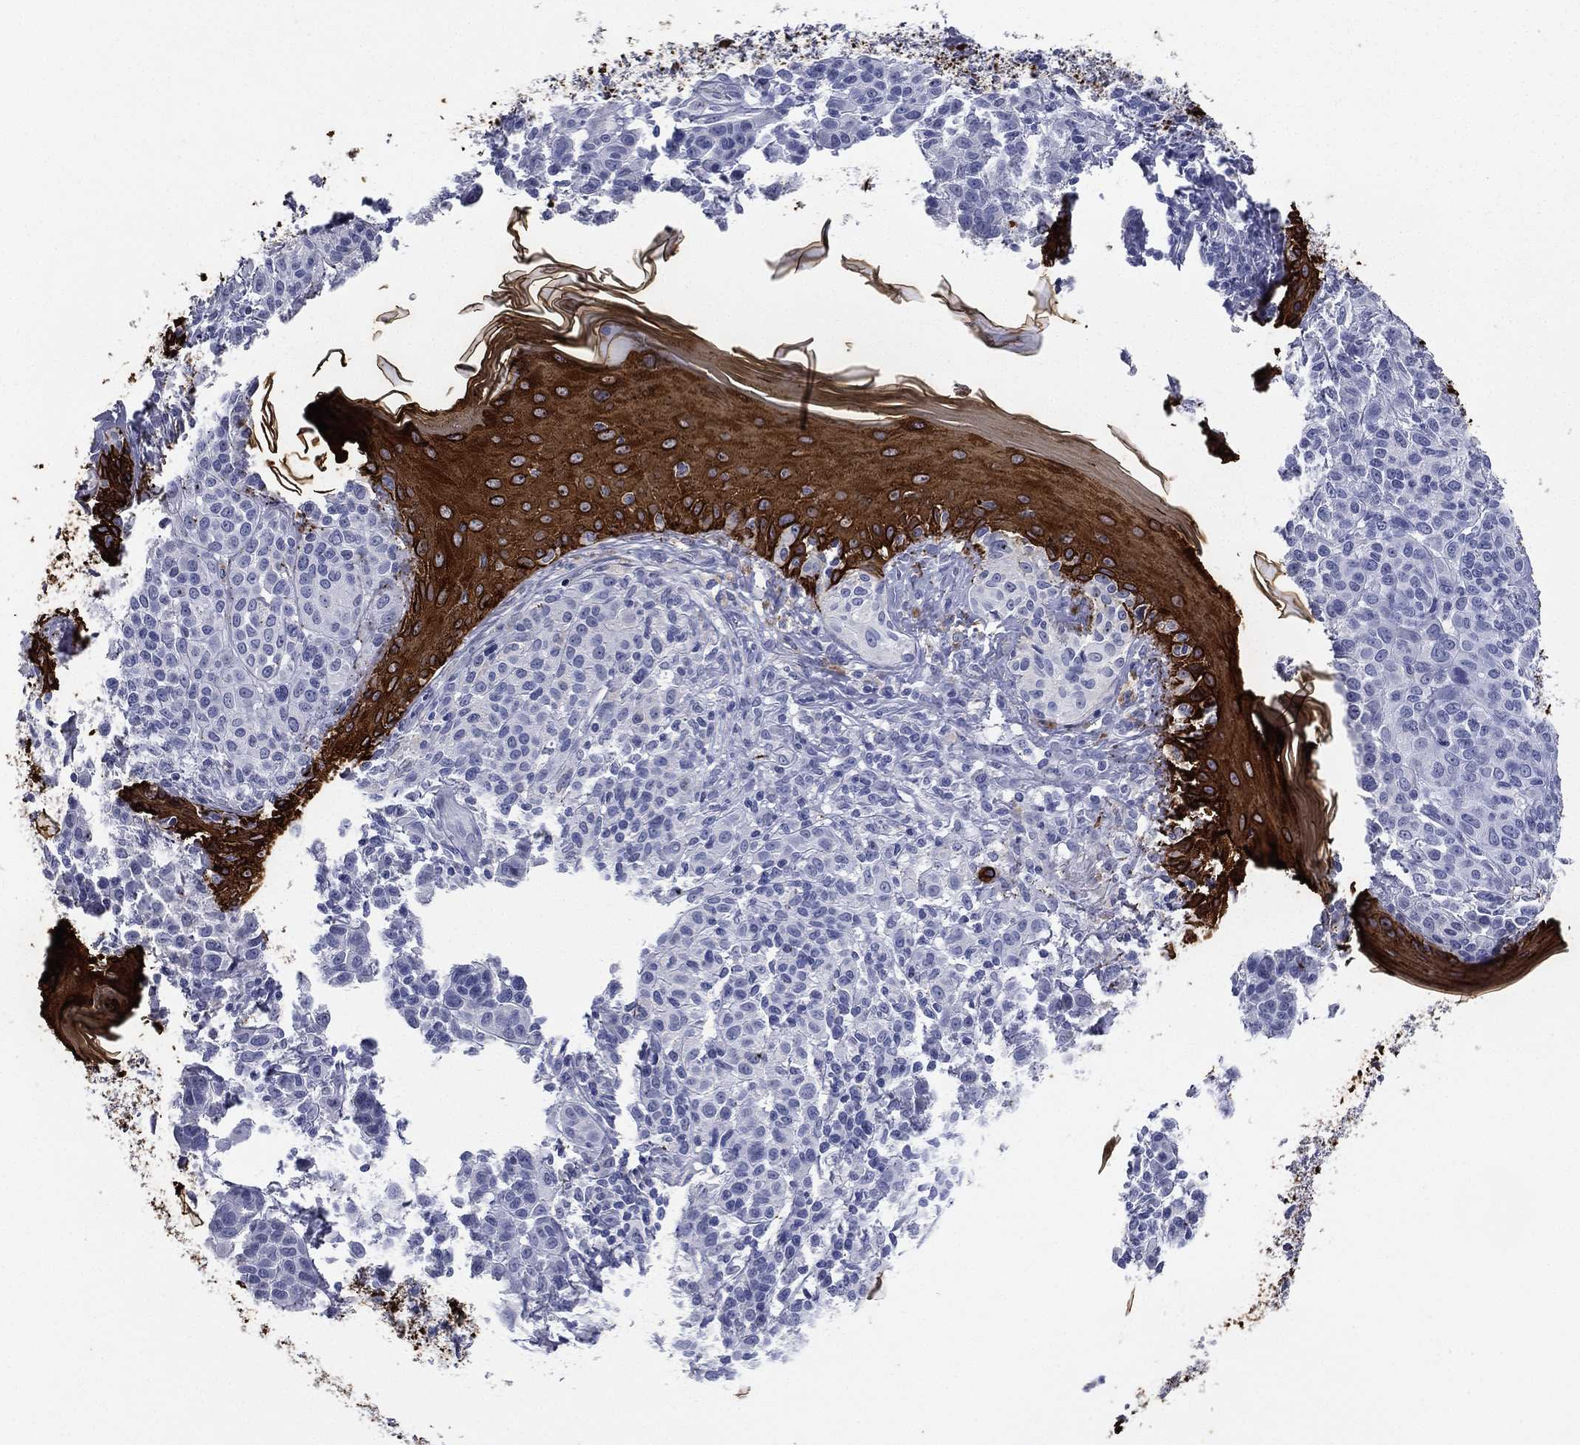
{"staining": {"intensity": "negative", "quantity": "none", "location": "none"}, "tissue": "melanoma", "cell_type": "Tumor cells", "image_type": "cancer", "snomed": [{"axis": "morphology", "description": "Malignant melanoma, NOS"}, {"axis": "topography", "description": "Skin"}], "caption": "A high-resolution micrograph shows immunohistochemistry staining of malignant melanoma, which shows no significant positivity in tumor cells. (DAB (3,3'-diaminobenzidine) immunohistochemistry (IHC), high magnification).", "gene": "KRT7", "patient": {"sex": "male", "age": 79}}